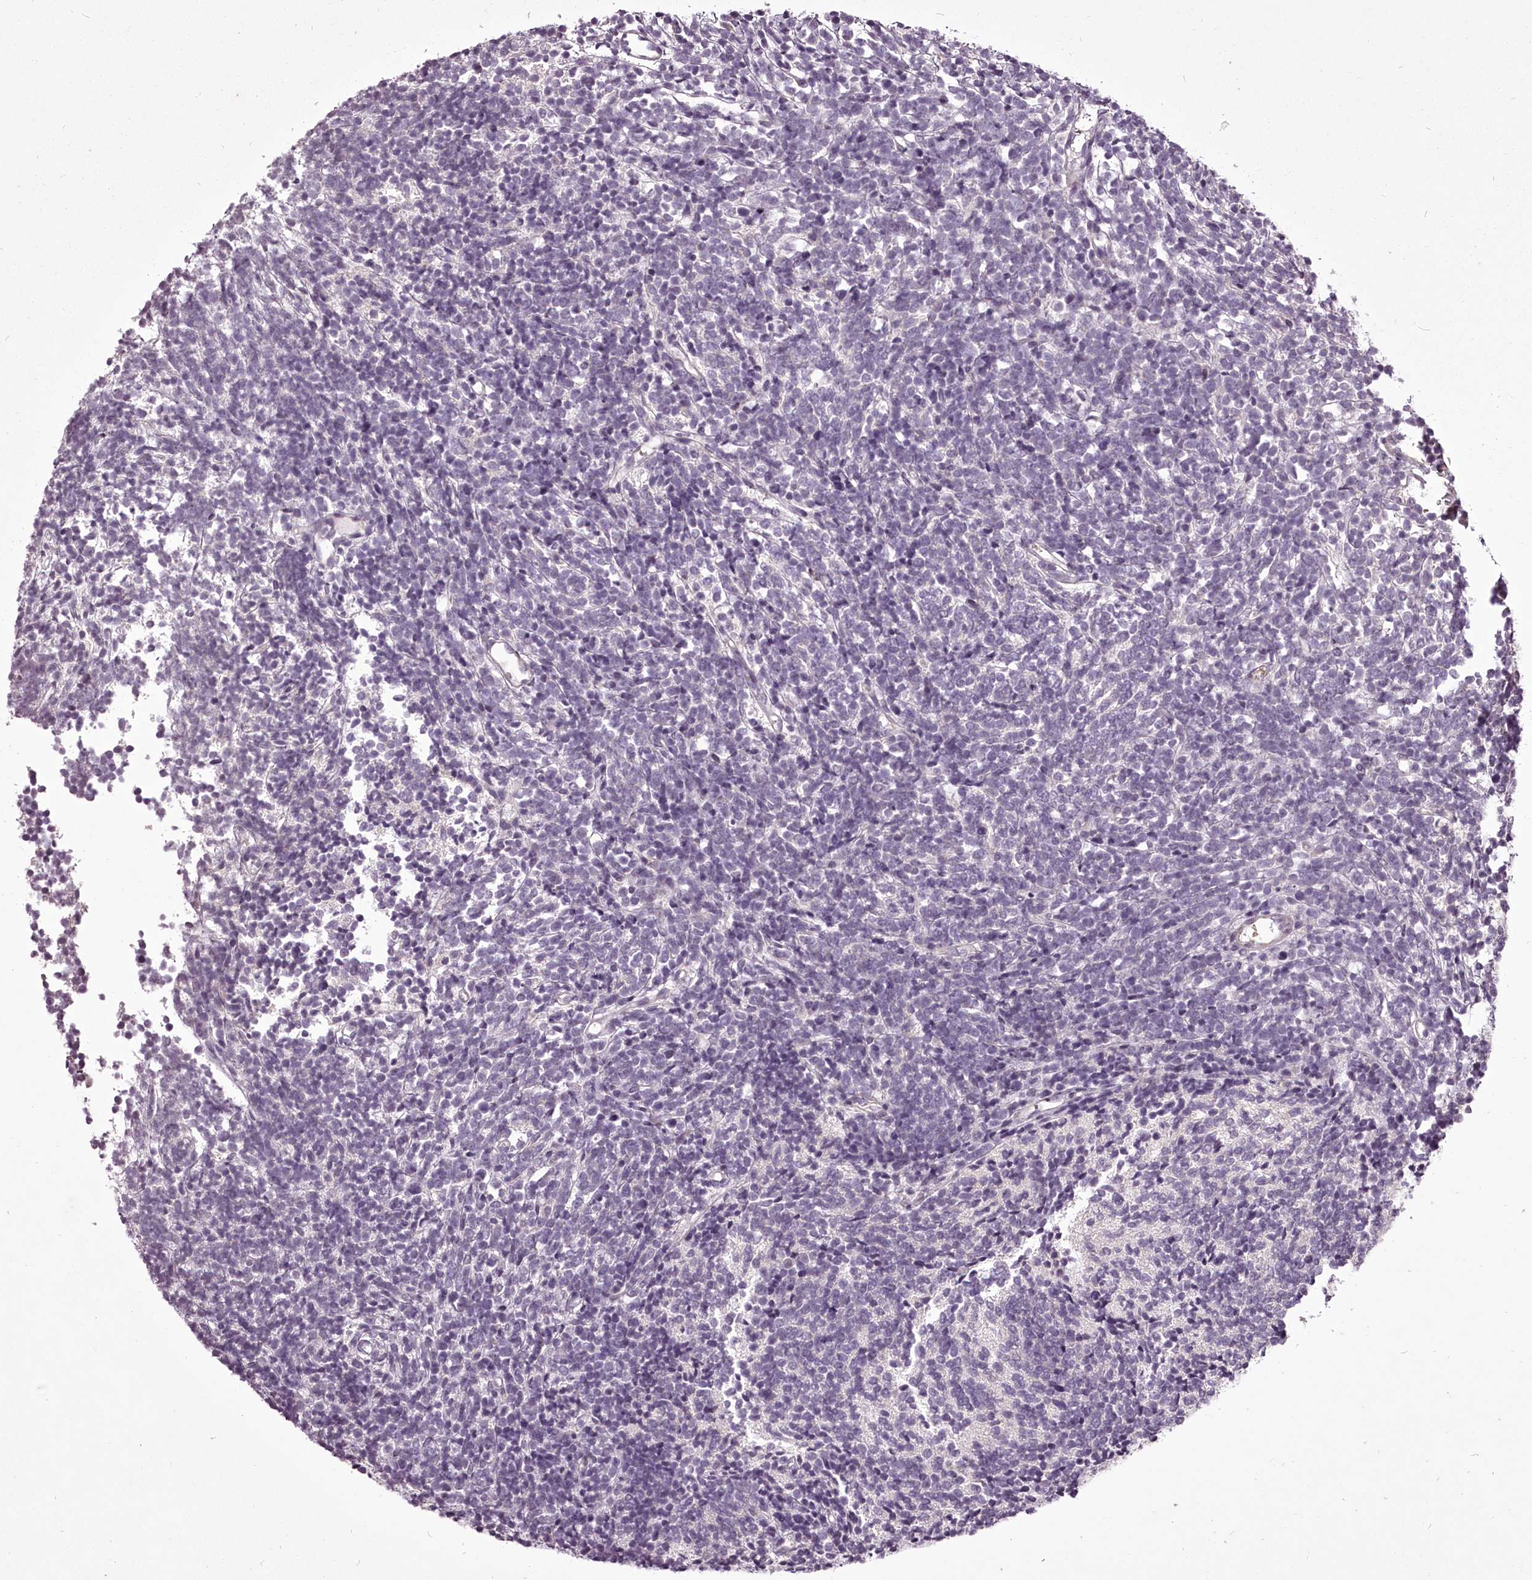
{"staining": {"intensity": "negative", "quantity": "none", "location": "none"}, "tissue": "glioma", "cell_type": "Tumor cells", "image_type": "cancer", "snomed": [{"axis": "morphology", "description": "Glioma, malignant, Low grade"}, {"axis": "topography", "description": "Brain"}], "caption": "Histopathology image shows no significant protein expression in tumor cells of low-grade glioma (malignant). (Brightfield microscopy of DAB immunohistochemistry at high magnification).", "gene": "ADRA1D", "patient": {"sex": "female", "age": 1}}